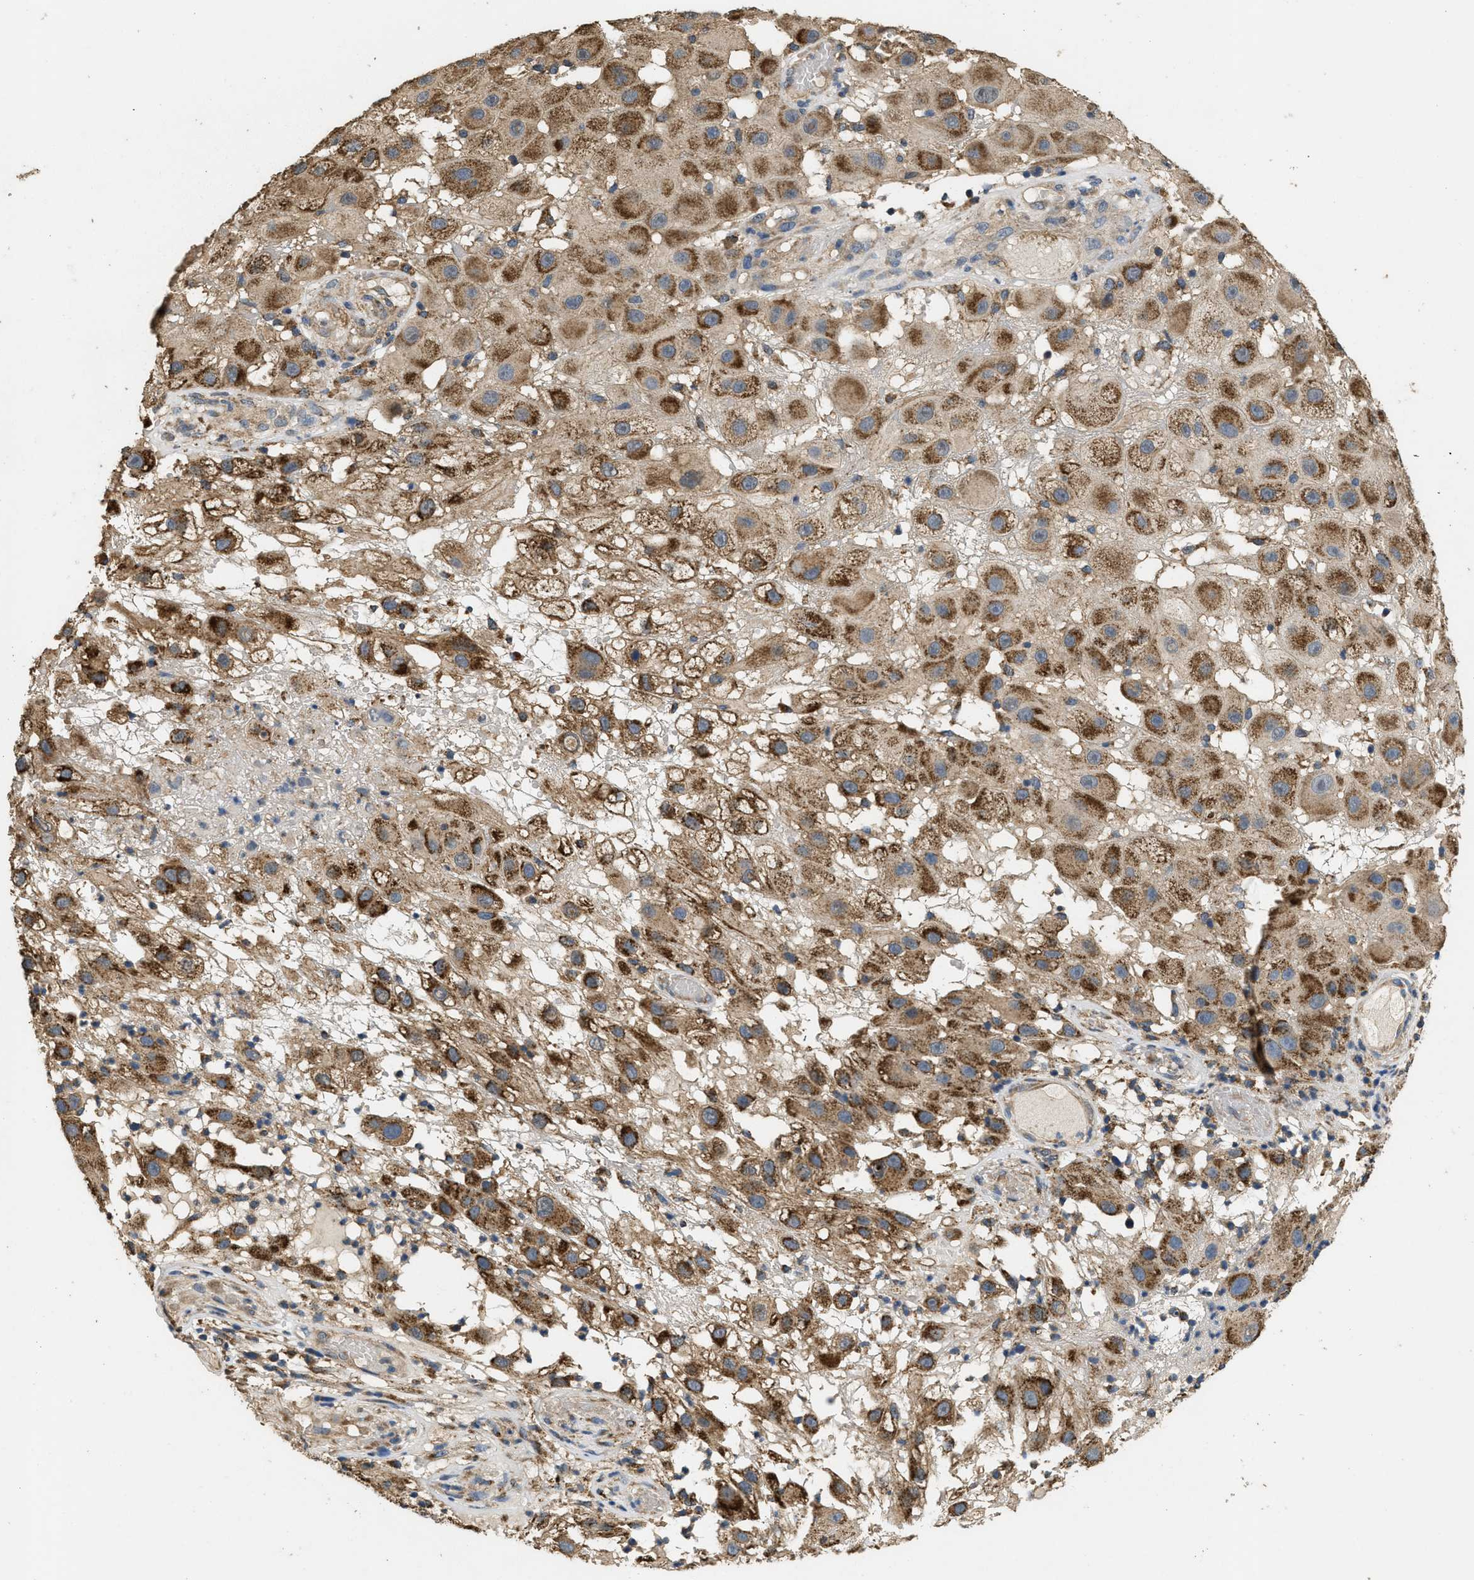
{"staining": {"intensity": "moderate", "quantity": ">75%", "location": "cytoplasmic/membranous"}, "tissue": "melanoma", "cell_type": "Tumor cells", "image_type": "cancer", "snomed": [{"axis": "morphology", "description": "Malignant melanoma, NOS"}, {"axis": "topography", "description": "Skin"}], "caption": "This image displays immunohistochemistry (IHC) staining of malignant melanoma, with medium moderate cytoplasmic/membranous staining in about >75% of tumor cells.", "gene": "THBS2", "patient": {"sex": "female", "age": 81}}